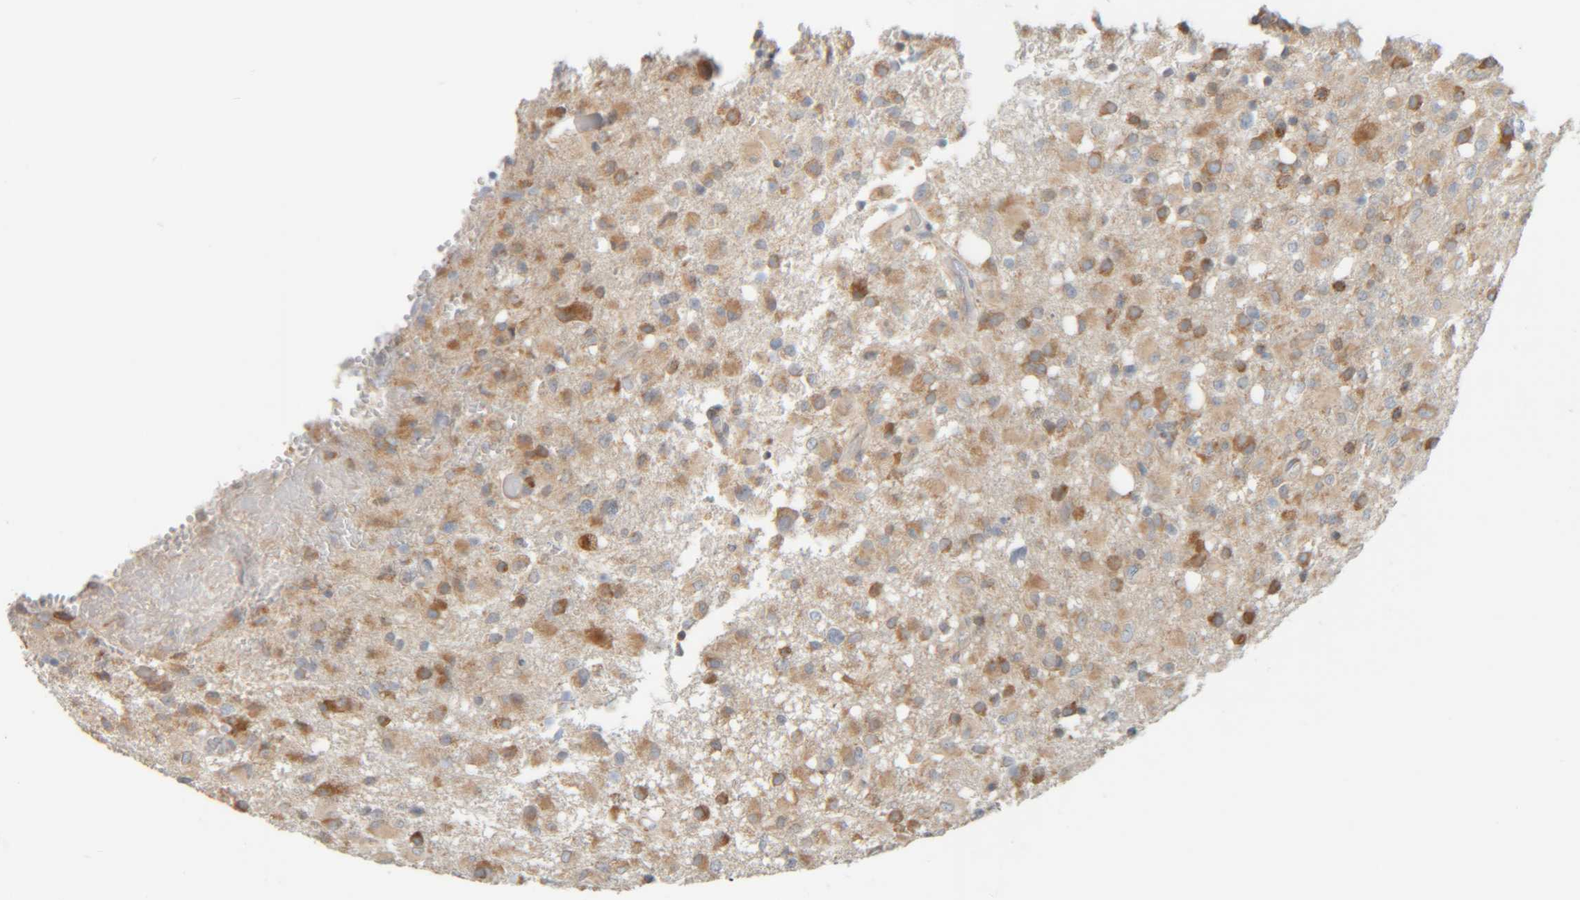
{"staining": {"intensity": "moderate", "quantity": ">75%", "location": "cytoplasmic/membranous"}, "tissue": "glioma", "cell_type": "Tumor cells", "image_type": "cancer", "snomed": [{"axis": "morphology", "description": "Glioma, malignant, High grade"}, {"axis": "topography", "description": "Brain"}], "caption": "Immunohistochemistry (IHC) staining of malignant glioma (high-grade), which shows medium levels of moderate cytoplasmic/membranous positivity in approximately >75% of tumor cells indicating moderate cytoplasmic/membranous protein staining. The staining was performed using DAB (3,3'-diaminobenzidine) (brown) for protein detection and nuclei were counterstained in hematoxylin (blue).", "gene": "CCDC57", "patient": {"sex": "female", "age": 57}}